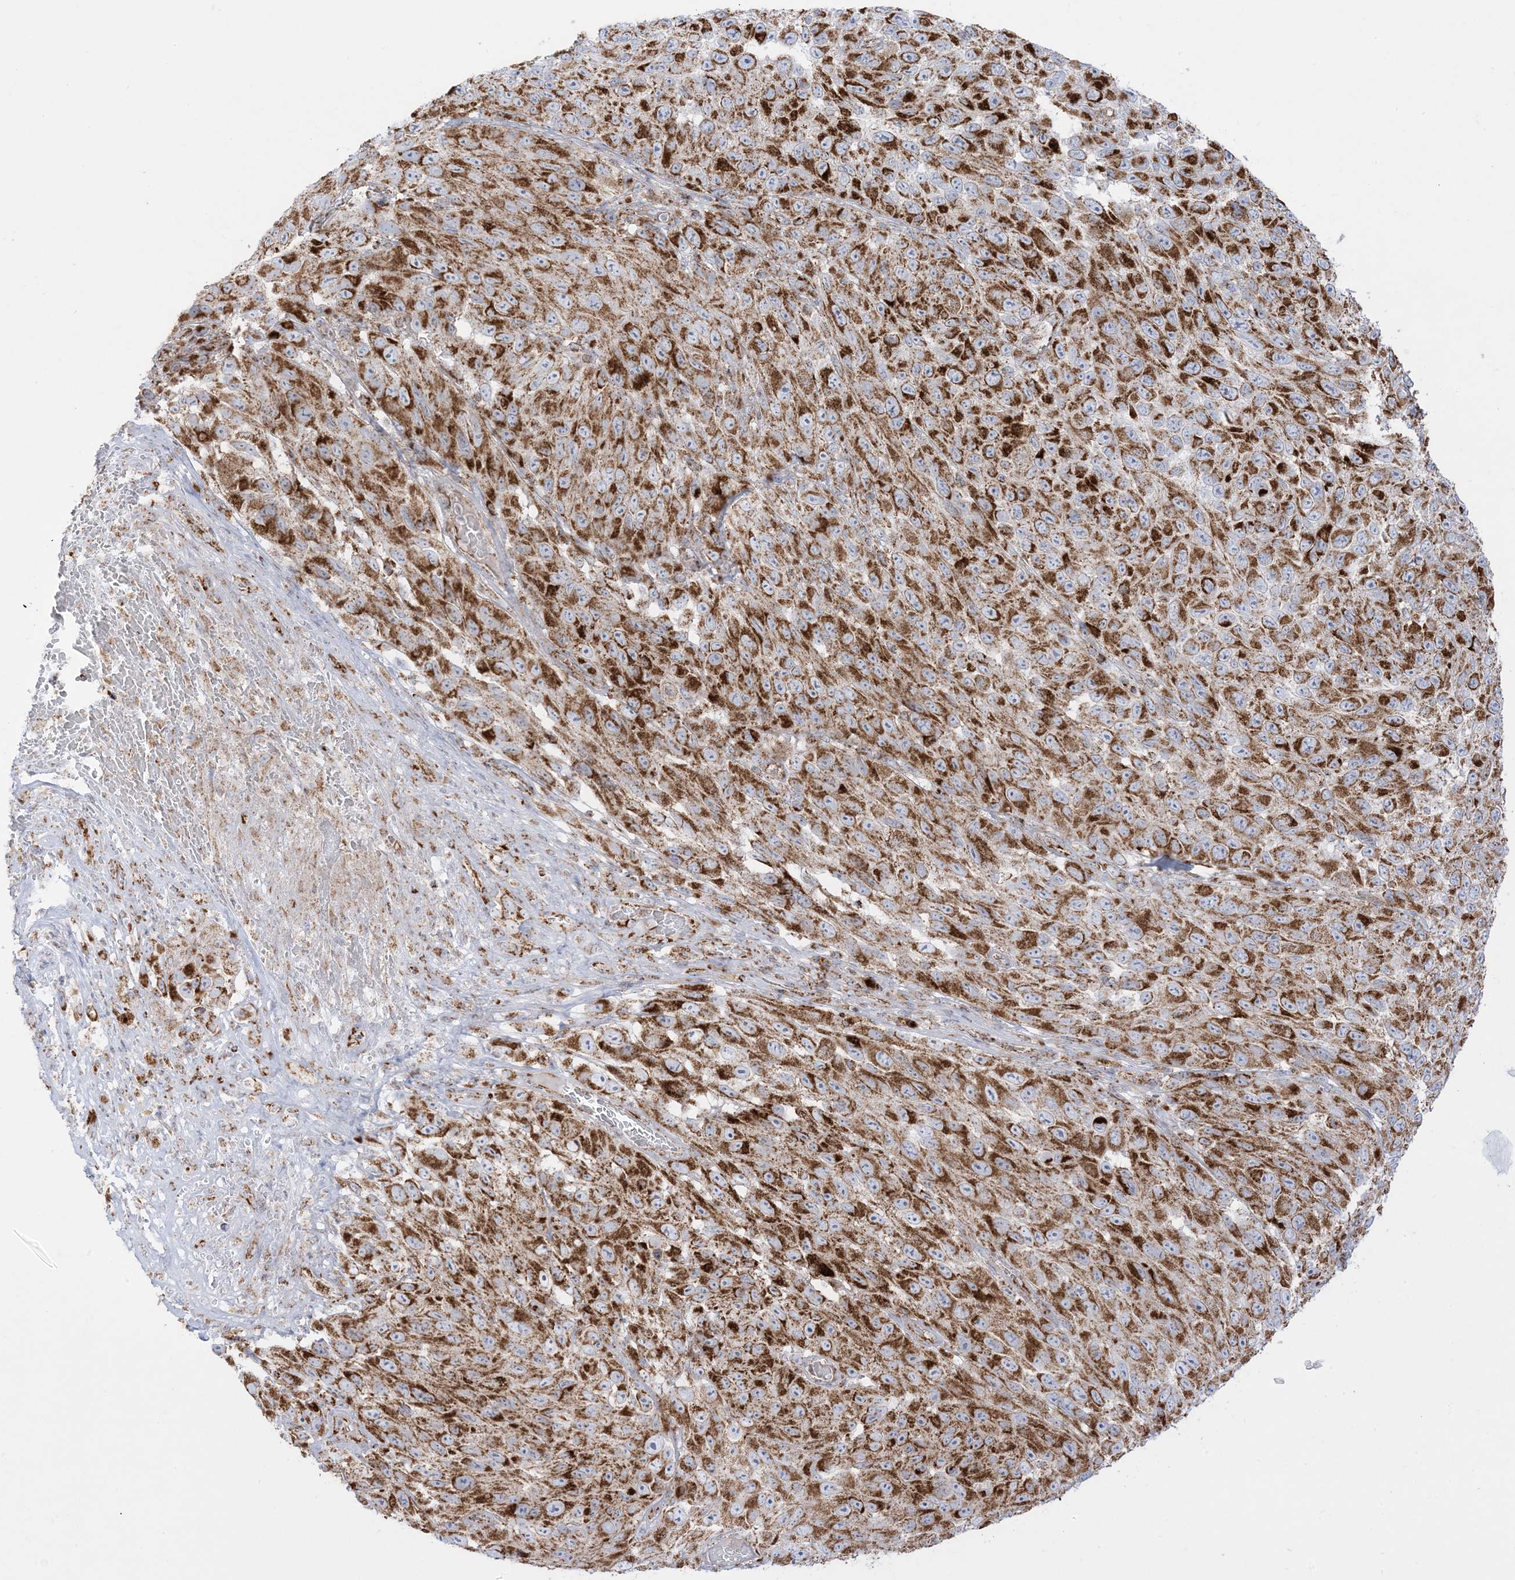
{"staining": {"intensity": "strong", "quantity": ">75%", "location": "cytoplasmic/membranous"}, "tissue": "melanoma", "cell_type": "Tumor cells", "image_type": "cancer", "snomed": [{"axis": "morphology", "description": "Malignant melanoma, NOS"}, {"axis": "topography", "description": "Skin"}], "caption": "Melanoma tissue exhibits strong cytoplasmic/membranous staining in about >75% of tumor cells The protein of interest is stained brown, and the nuclei are stained in blue (DAB IHC with brightfield microscopy, high magnification).", "gene": "MRPS36", "patient": {"sex": "female", "age": 96}}